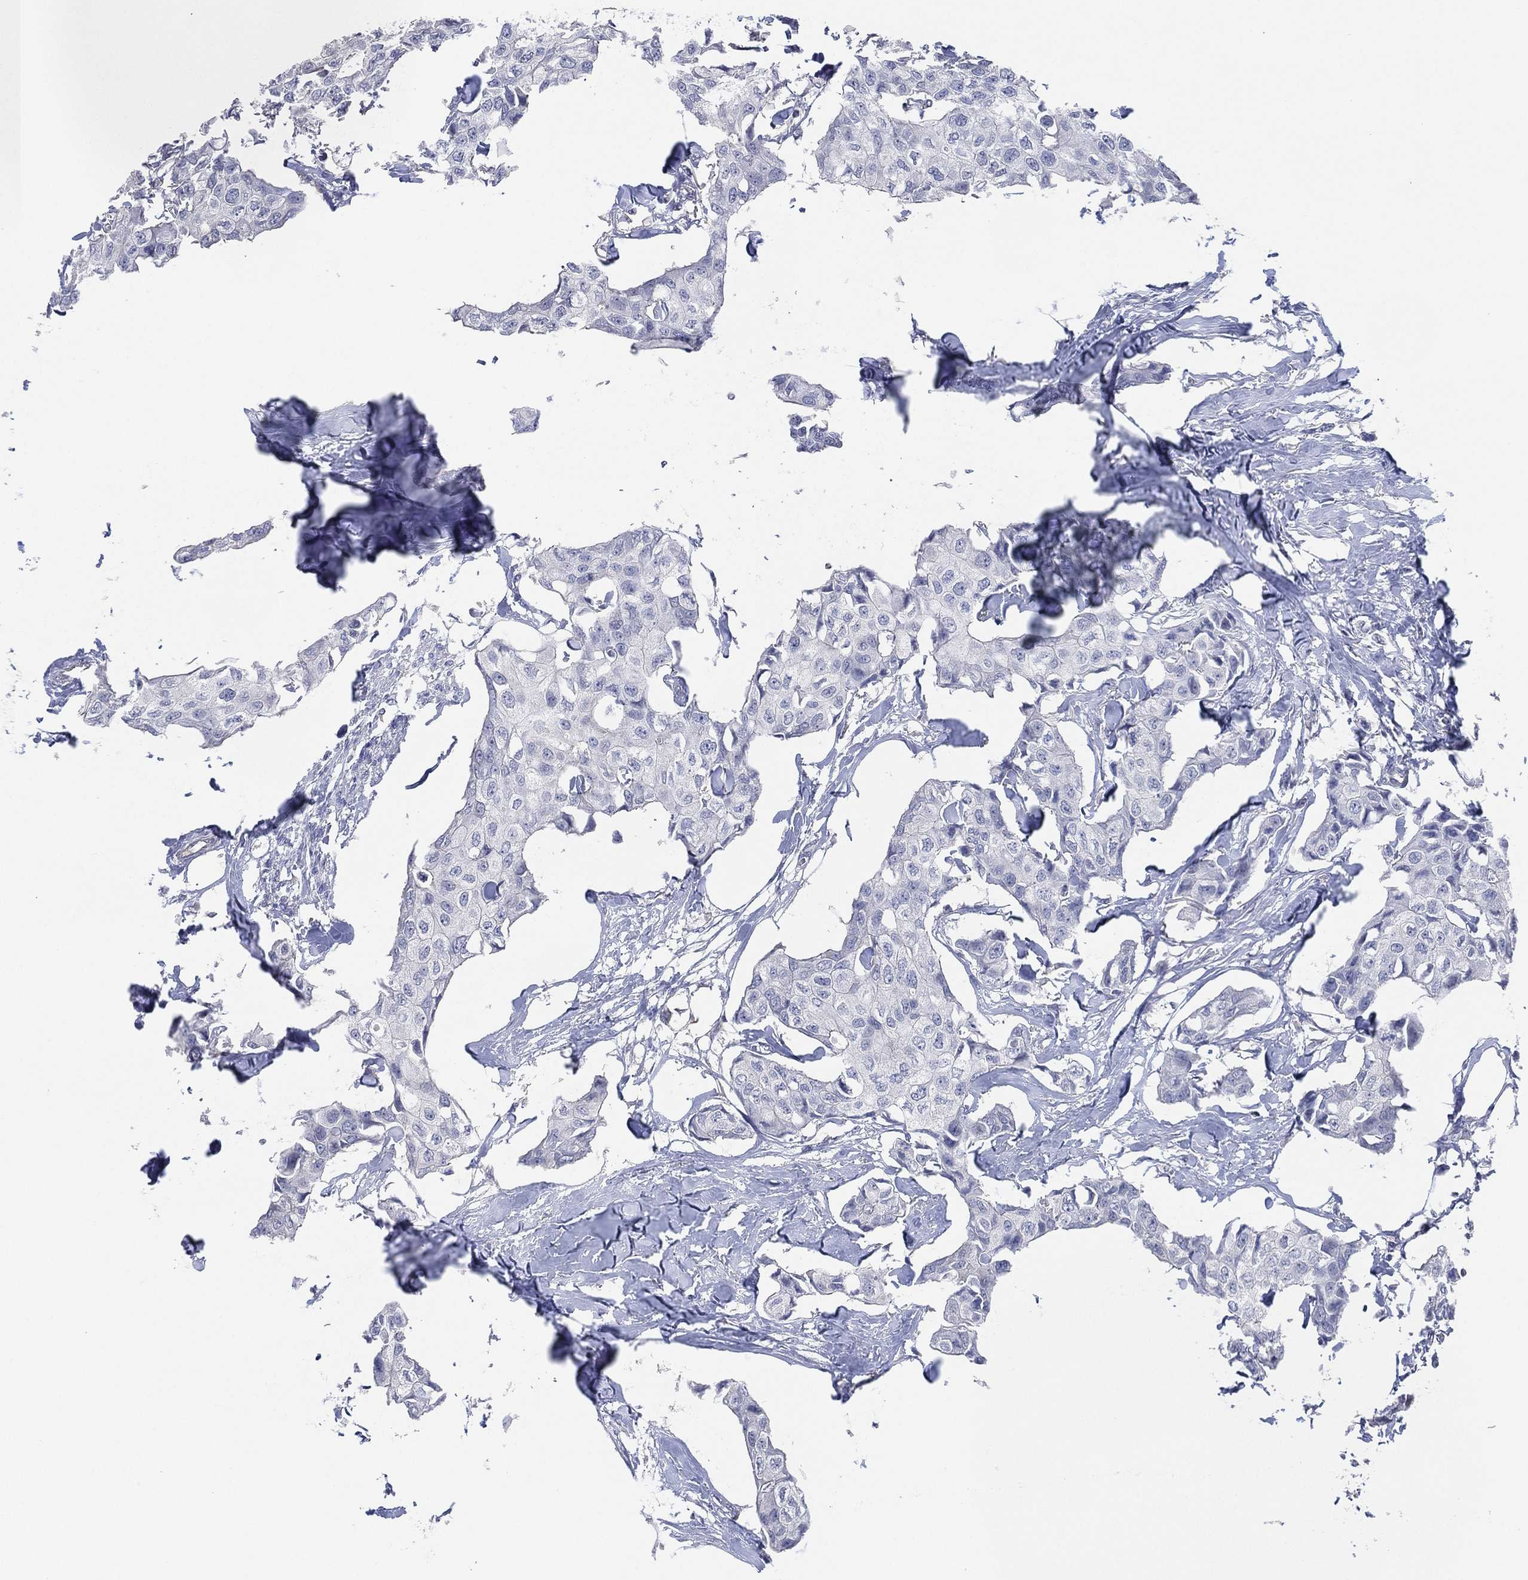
{"staining": {"intensity": "negative", "quantity": "none", "location": "none"}, "tissue": "breast cancer", "cell_type": "Tumor cells", "image_type": "cancer", "snomed": [{"axis": "morphology", "description": "Duct carcinoma"}, {"axis": "topography", "description": "Breast"}], "caption": "Immunohistochemistry of infiltrating ductal carcinoma (breast) exhibits no expression in tumor cells. (DAB immunohistochemistry, high magnification).", "gene": "CFTR", "patient": {"sex": "female", "age": 80}}